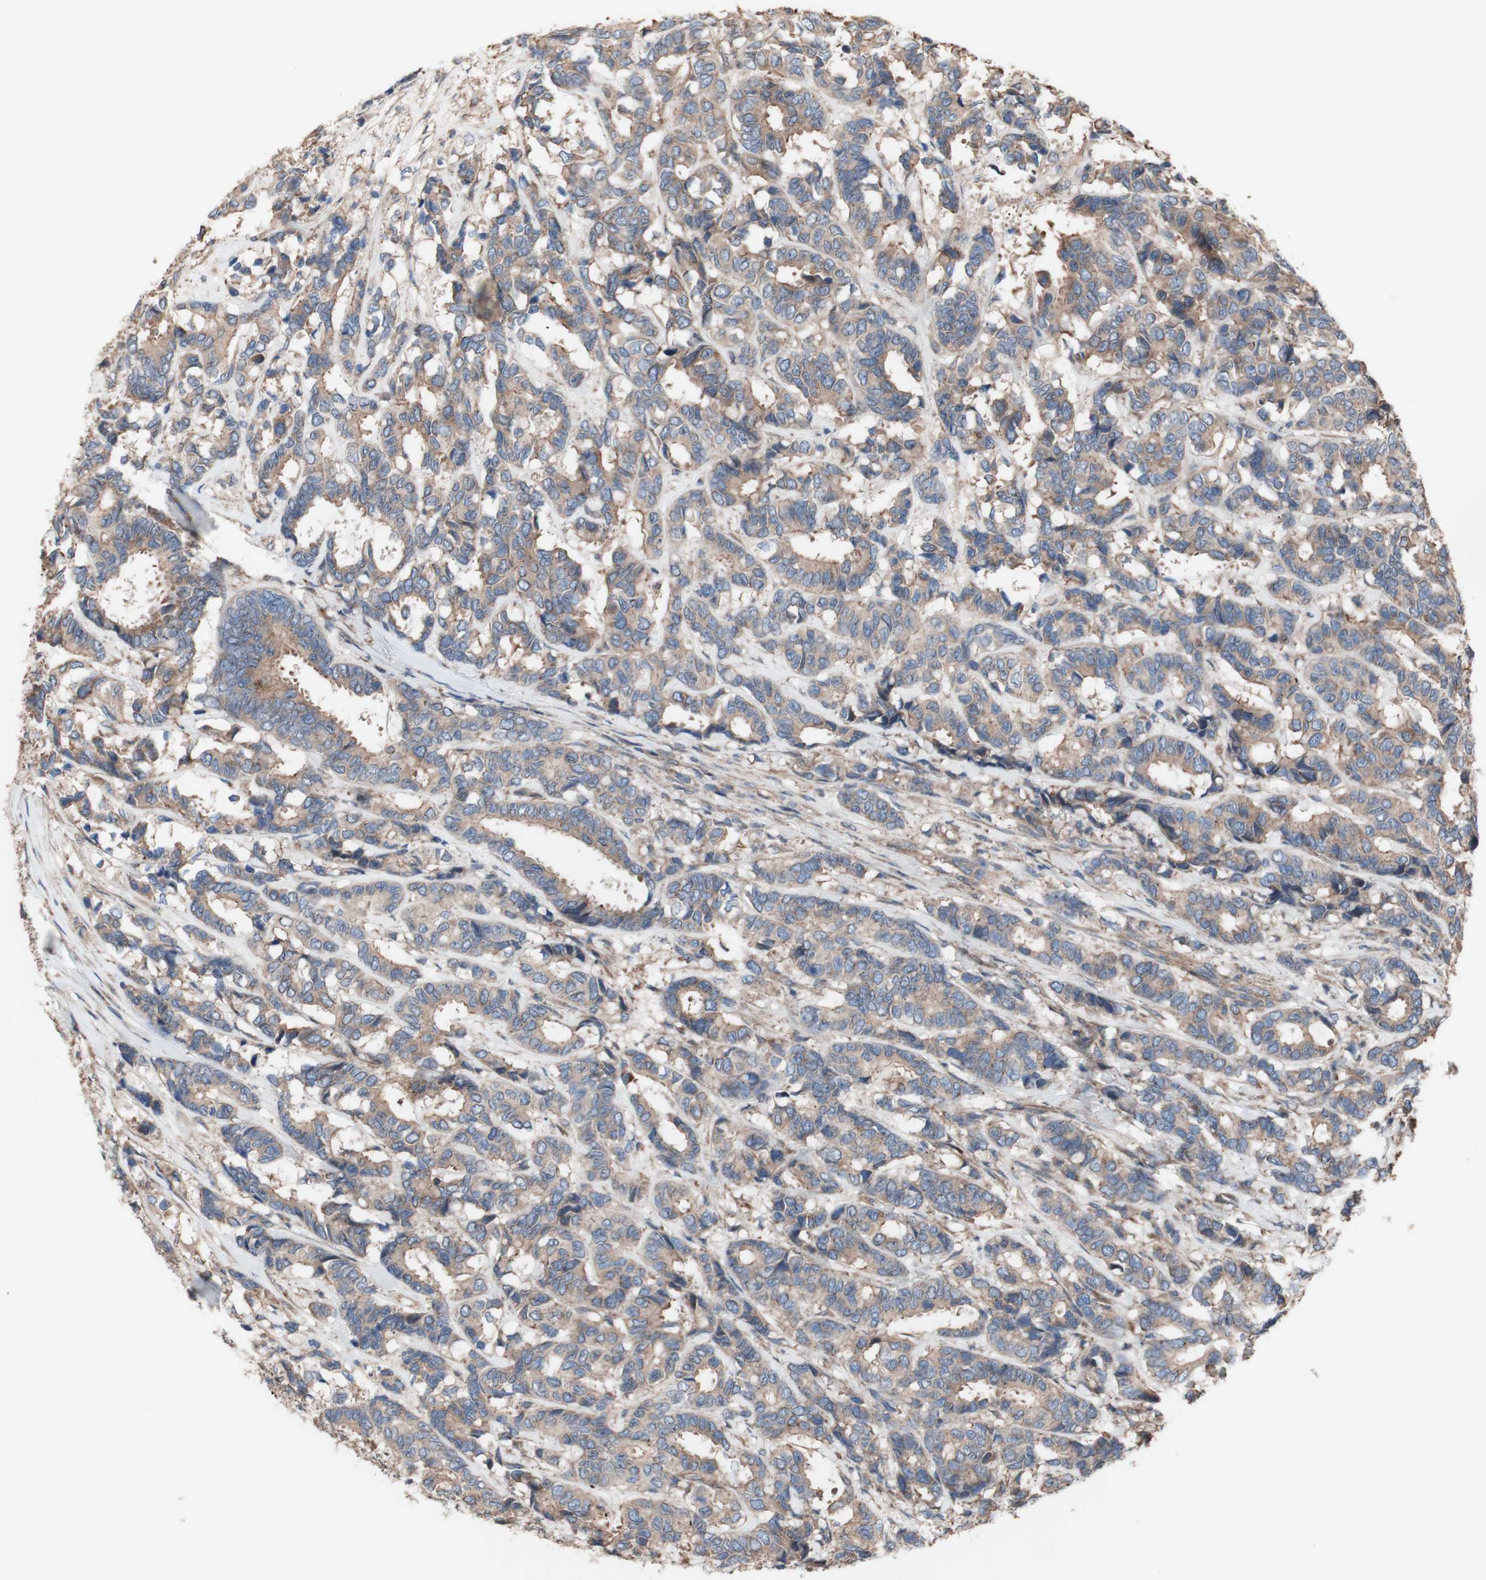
{"staining": {"intensity": "weak", "quantity": ">75%", "location": "cytoplasmic/membranous"}, "tissue": "breast cancer", "cell_type": "Tumor cells", "image_type": "cancer", "snomed": [{"axis": "morphology", "description": "Duct carcinoma"}, {"axis": "topography", "description": "Breast"}], "caption": "This image displays infiltrating ductal carcinoma (breast) stained with immunohistochemistry (IHC) to label a protein in brown. The cytoplasmic/membranous of tumor cells show weak positivity for the protein. Nuclei are counter-stained blue.", "gene": "COPB1", "patient": {"sex": "female", "age": 87}}